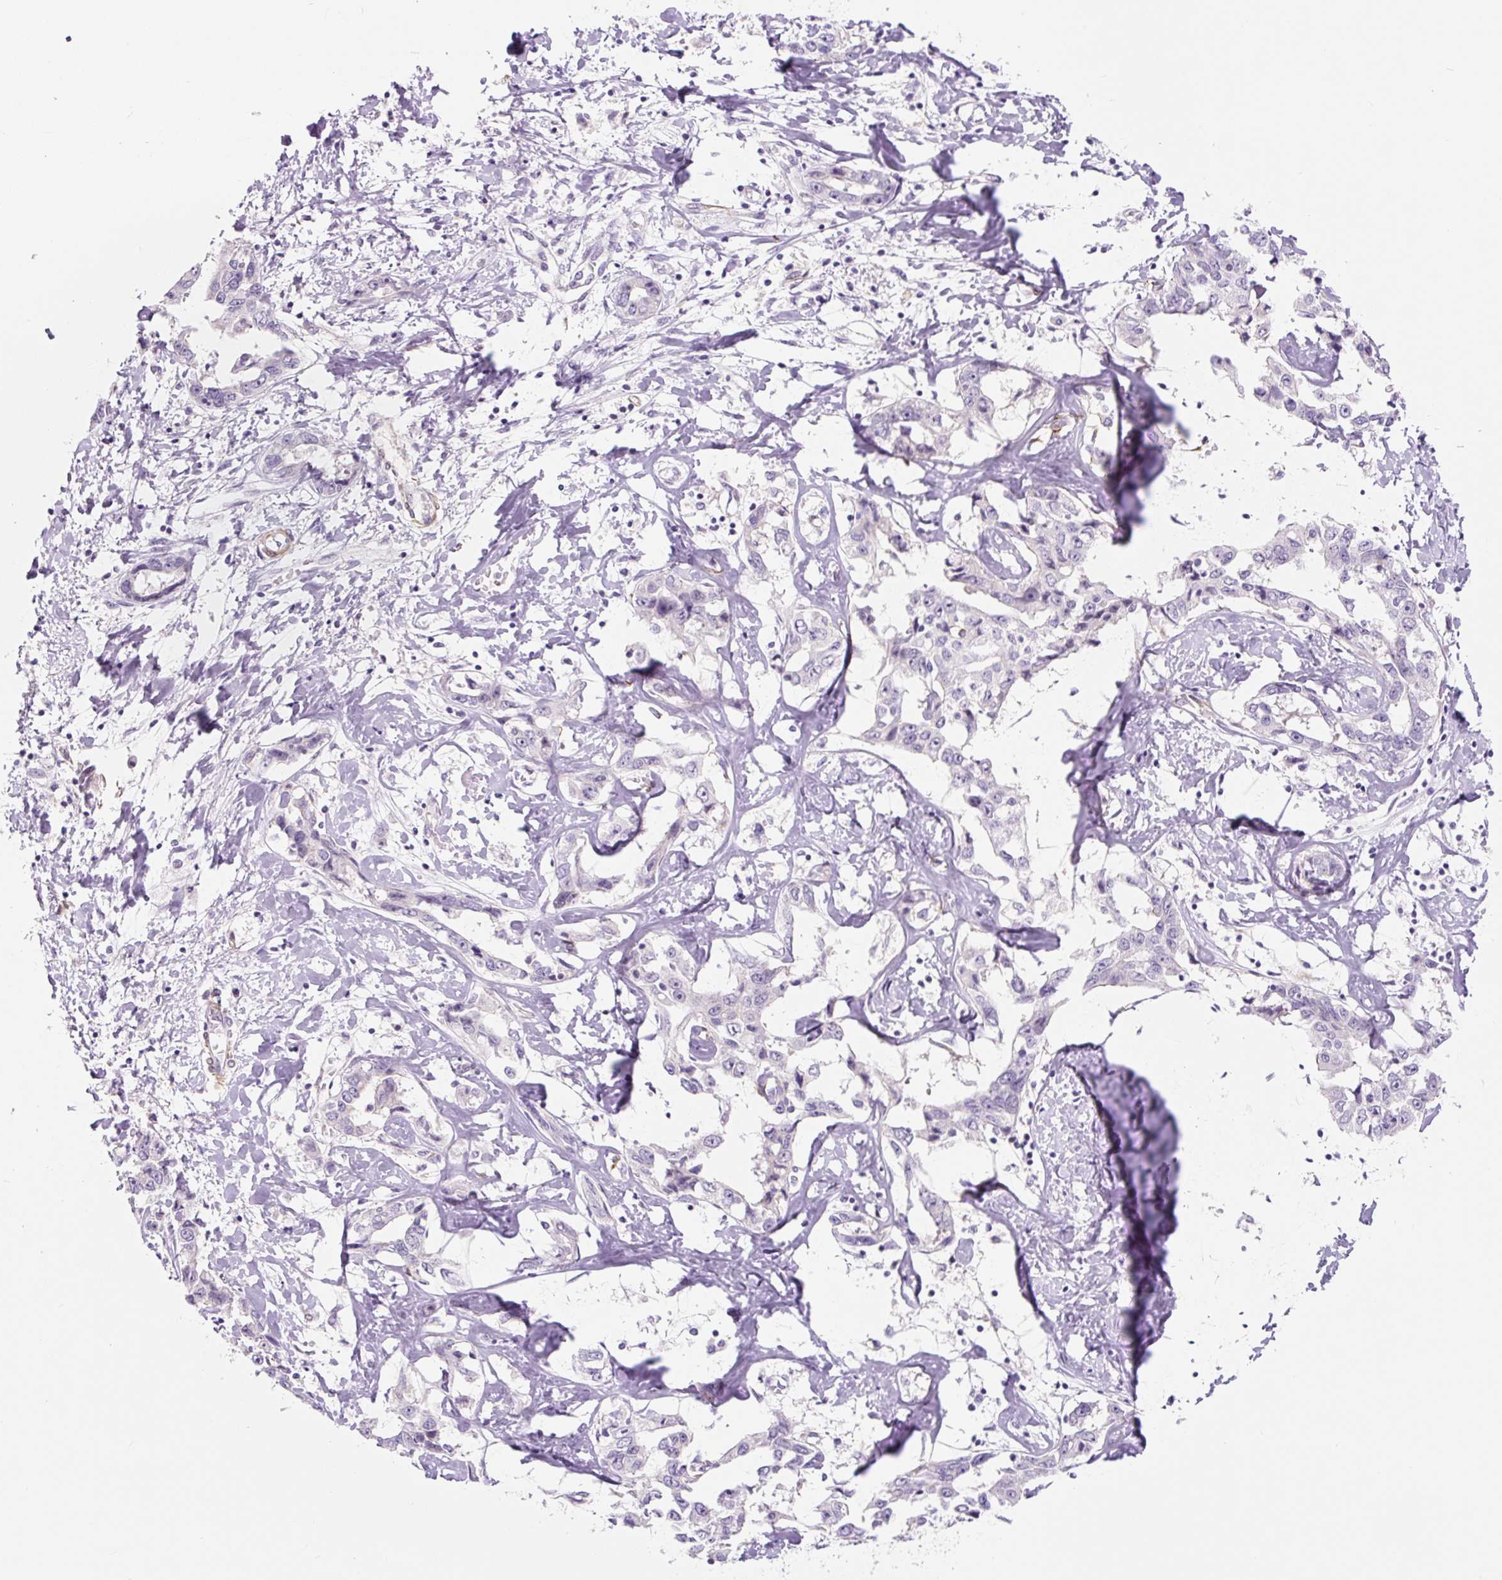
{"staining": {"intensity": "negative", "quantity": "none", "location": "none"}, "tissue": "liver cancer", "cell_type": "Tumor cells", "image_type": "cancer", "snomed": [{"axis": "morphology", "description": "Cholangiocarcinoma"}, {"axis": "topography", "description": "Liver"}], "caption": "High magnification brightfield microscopy of liver cancer stained with DAB (3,3'-diaminobenzidine) (brown) and counterstained with hematoxylin (blue): tumor cells show no significant expression.", "gene": "CCL25", "patient": {"sex": "male", "age": 59}}